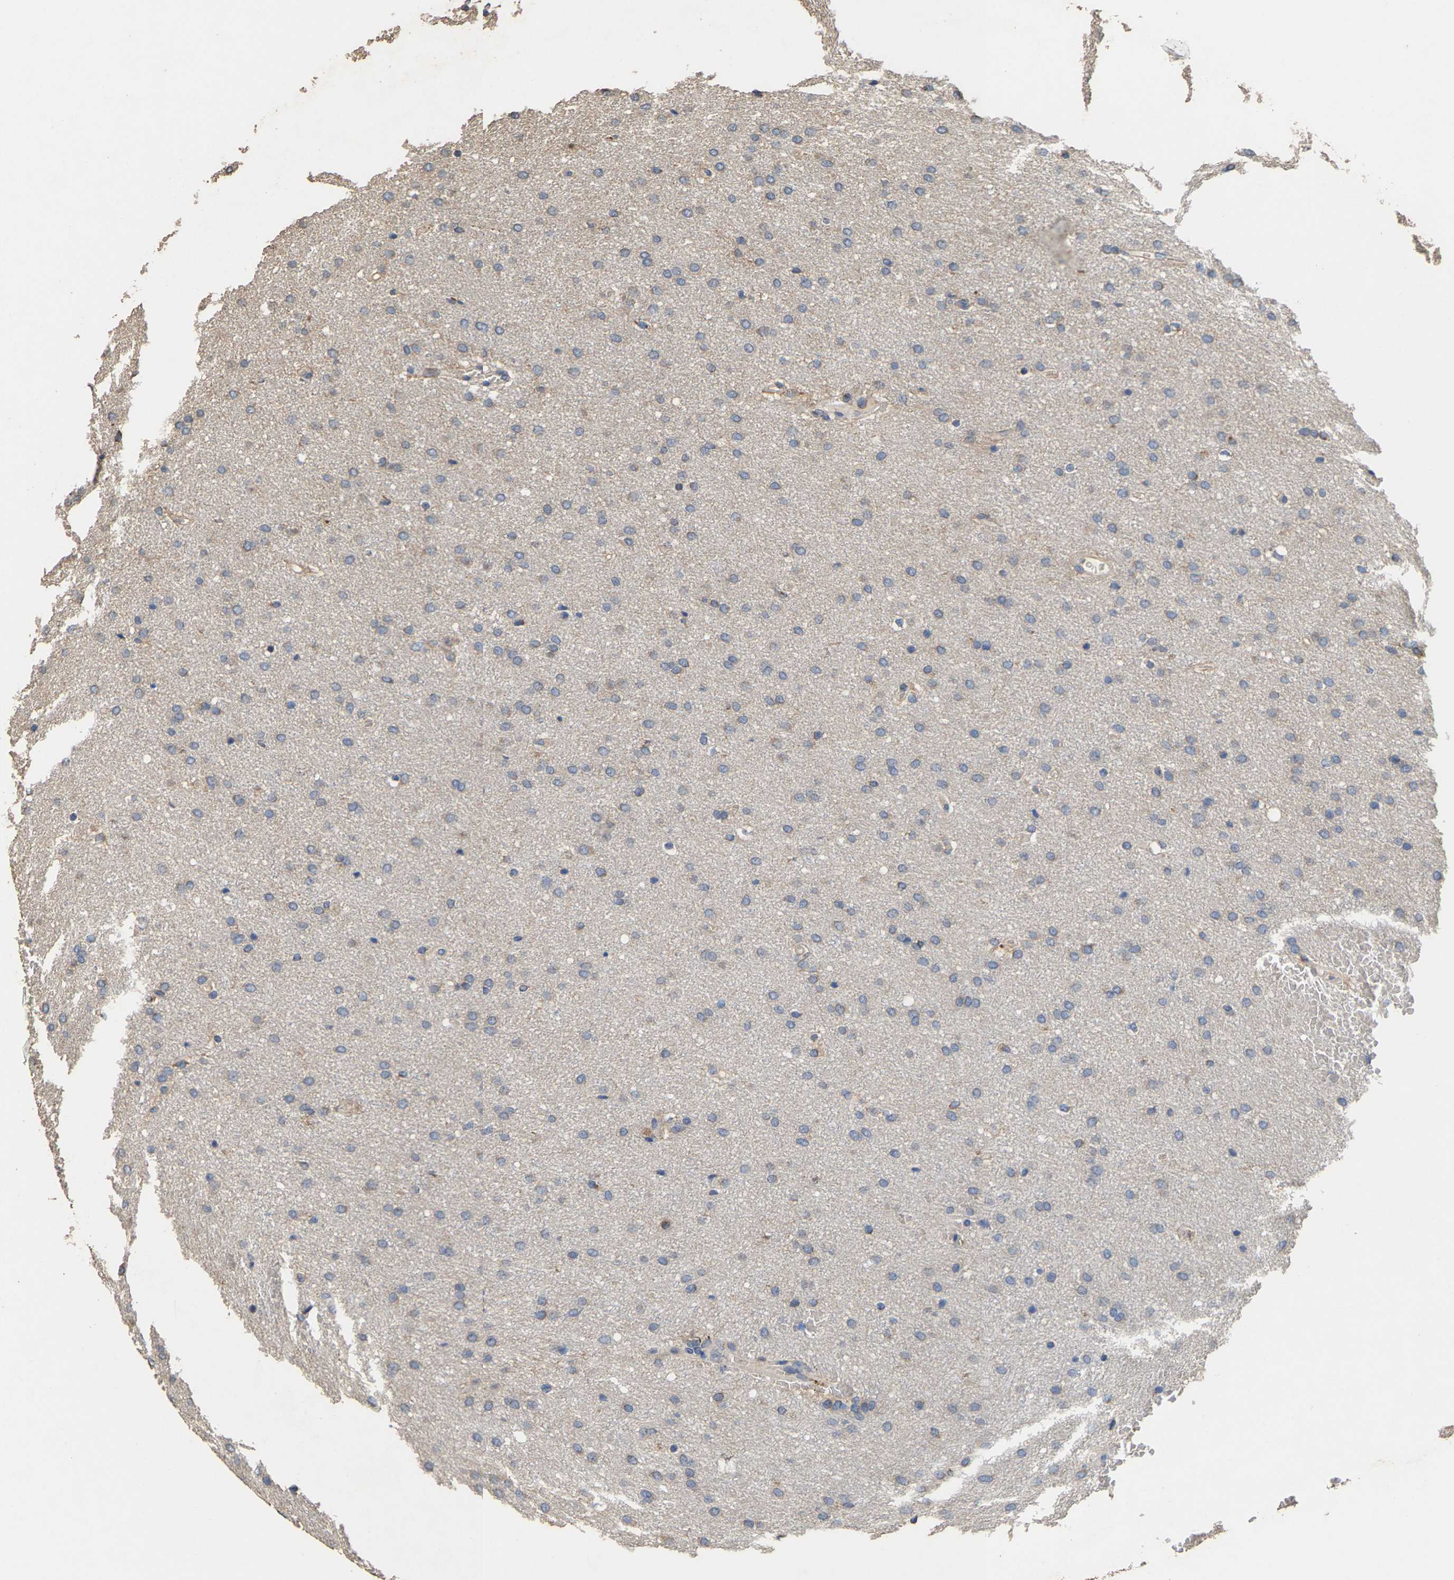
{"staining": {"intensity": "negative", "quantity": "none", "location": "none"}, "tissue": "glioma", "cell_type": "Tumor cells", "image_type": "cancer", "snomed": [{"axis": "morphology", "description": "Glioma, malignant, Low grade"}, {"axis": "topography", "description": "Brain"}], "caption": "Immunohistochemistry photomicrograph of neoplastic tissue: glioma stained with DAB displays no significant protein staining in tumor cells. (IHC, brightfield microscopy, high magnification).", "gene": "TDRKH", "patient": {"sex": "female", "age": 37}}